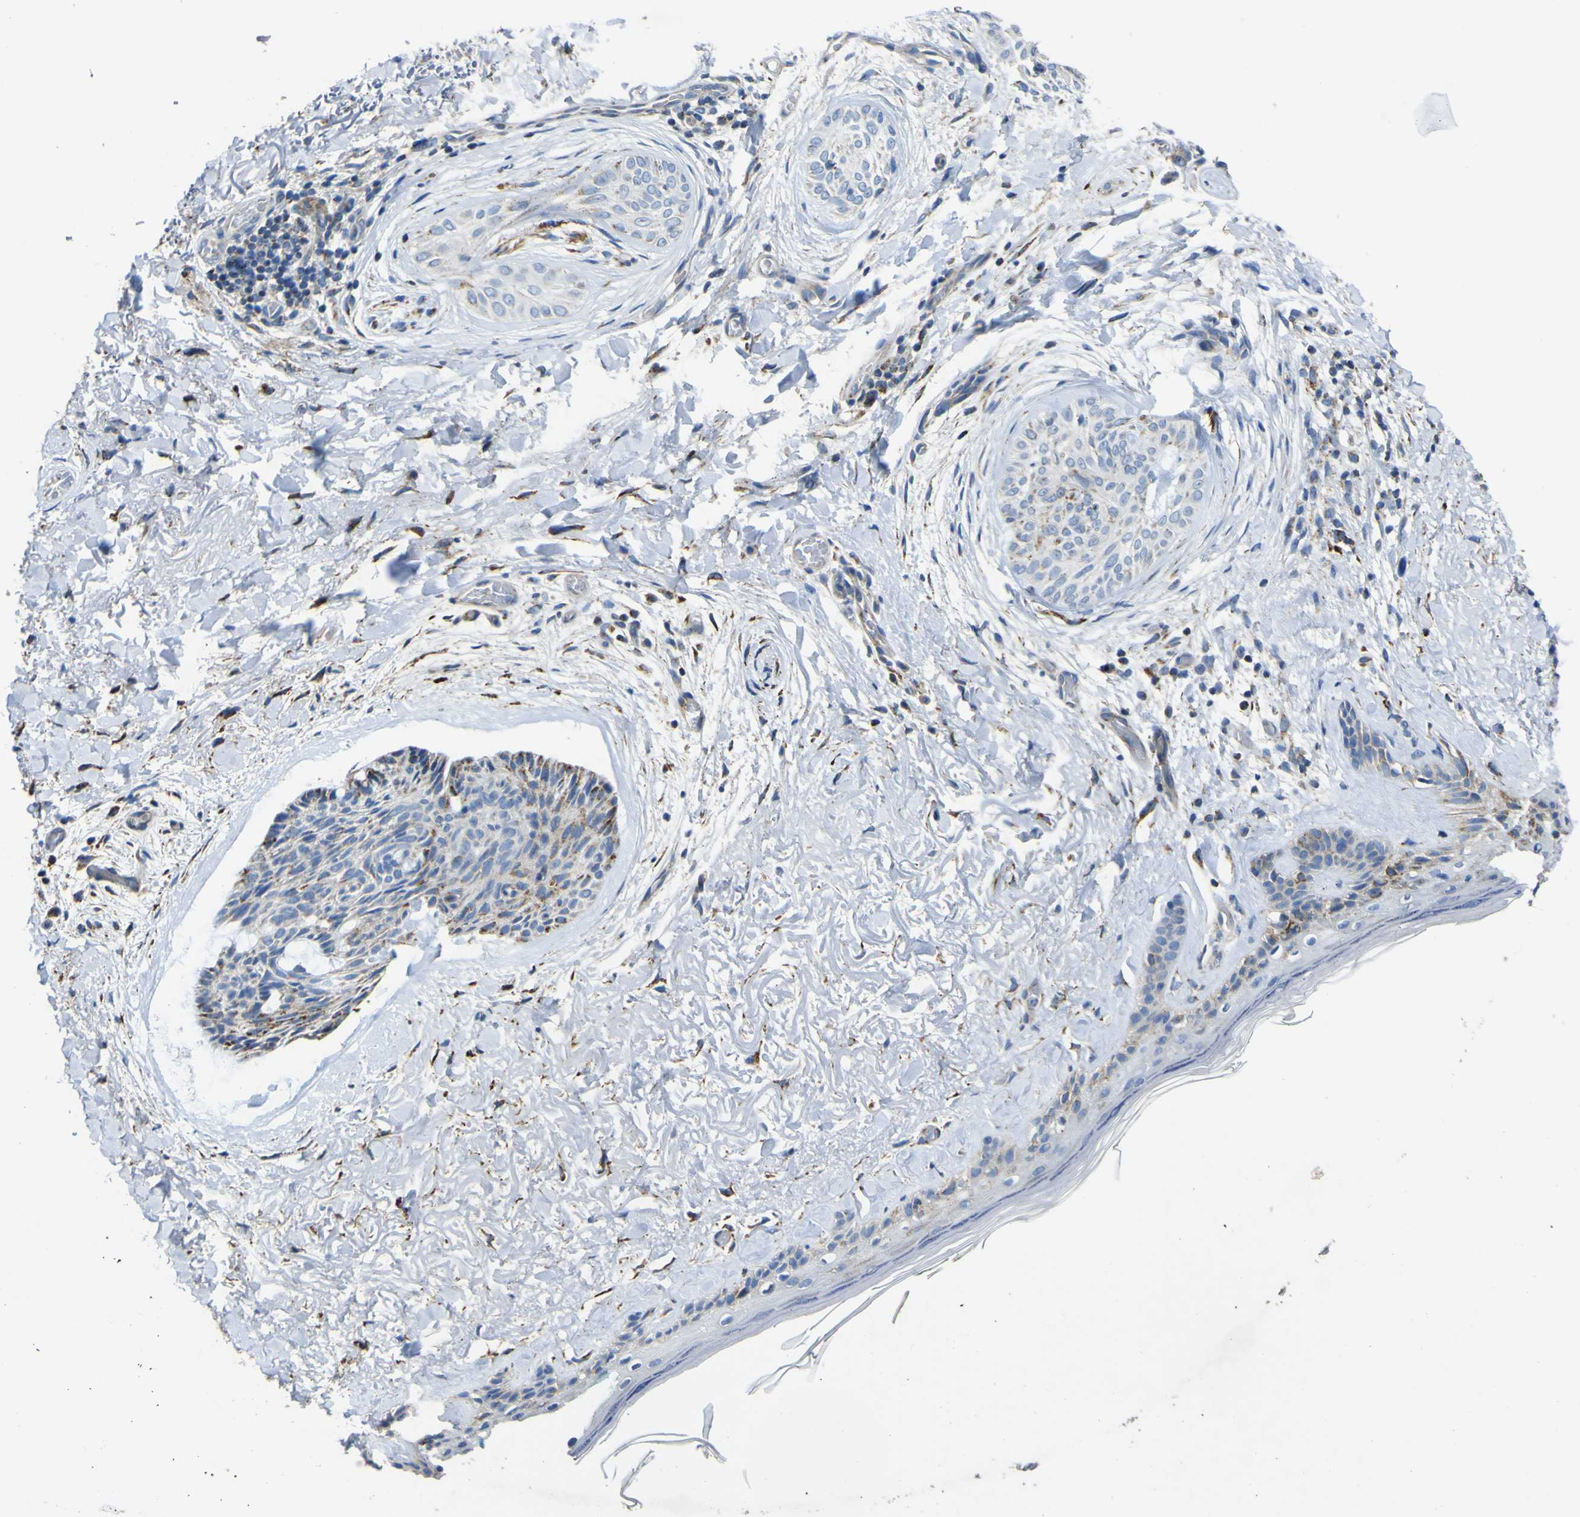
{"staining": {"intensity": "moderate", "quantity": "<25%", "location": "cytoplasmic/membranous"}, "tissue": "skin cancer", "cell_type": "Tumor cells", "image_type": "cancer", "snomed": [{"axis": "morphology", "description": "Normal tissue, NOS"}, {"axis": "morphology", "description": "Basal cell carcinoma"}, {"axis": "topography", "description": "Skin"}], "caption": "The photomicrograph exhibits staining of skin basal cell carcinoma, revealing moderate cytoplasmic/membranous protein positivity (brown color) within tumor cells. (Stains: DAB in brown, nuclei in blue, Microscopy: brightfield microscopy at high magnification).", "gene": "ALDH18A1", "patient": {"sex": "female", "age": 71}}